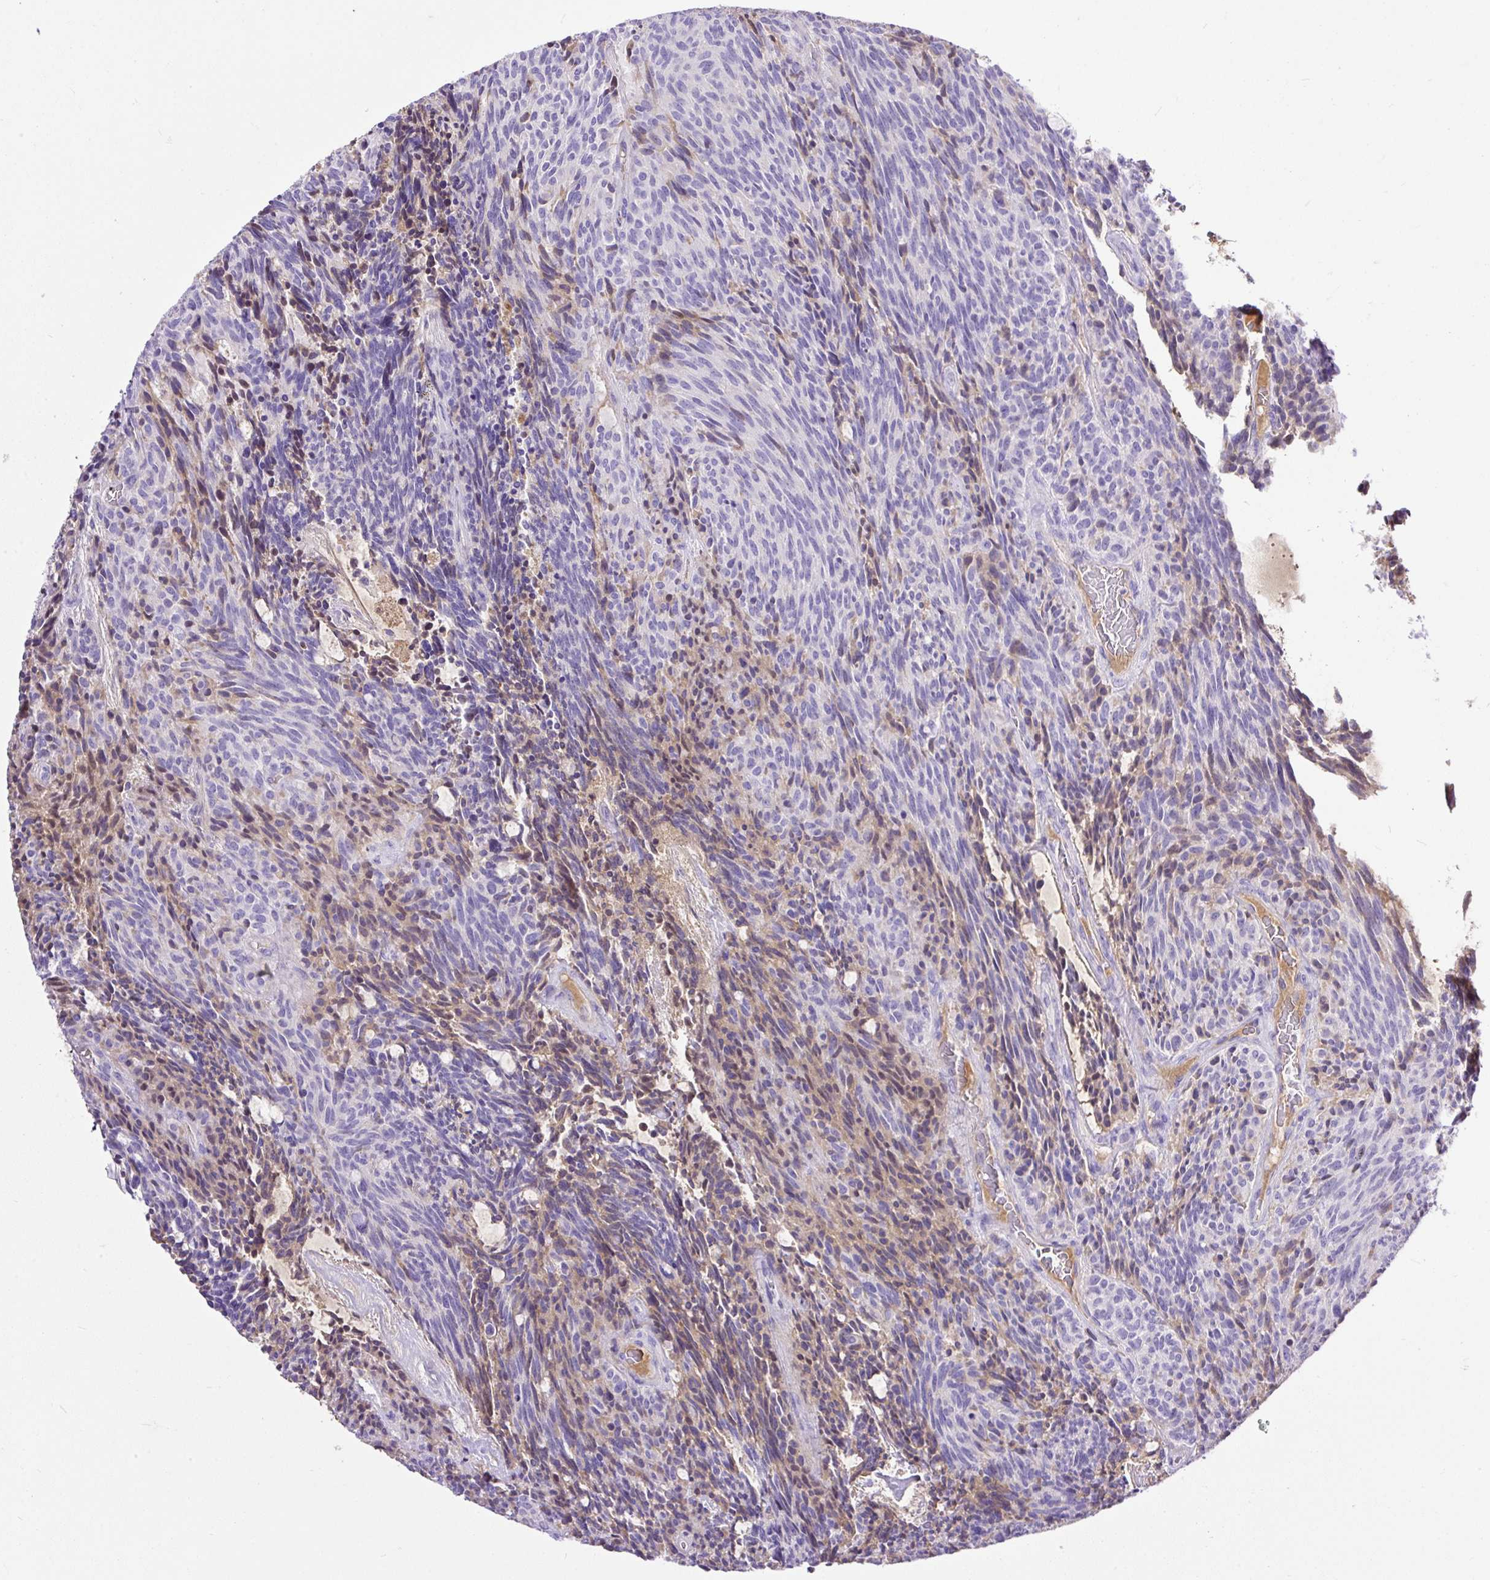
{"staining": {"intensity": "weak", "quantity": "<25%", "location": "cytoplasmic/membranous"}, "tissue": "carcinoid", "cell_type": "Tumor cells", "image_type": "cancer", "snomed": [{"axis": "morphology", "description": "Carcinoid, malignant, NOS"}, {"axis": "topography", "description": "Pancreas"}], "caption": "High power microscopy micrograph of an immunohistochemistry histopathology image of malignant carcinoid, revealing no significant positivity in tumor cells. Nuclei are stained in blue.", "gene": "CLEC3B", "patient": {"sex": "female", "age": 54}}